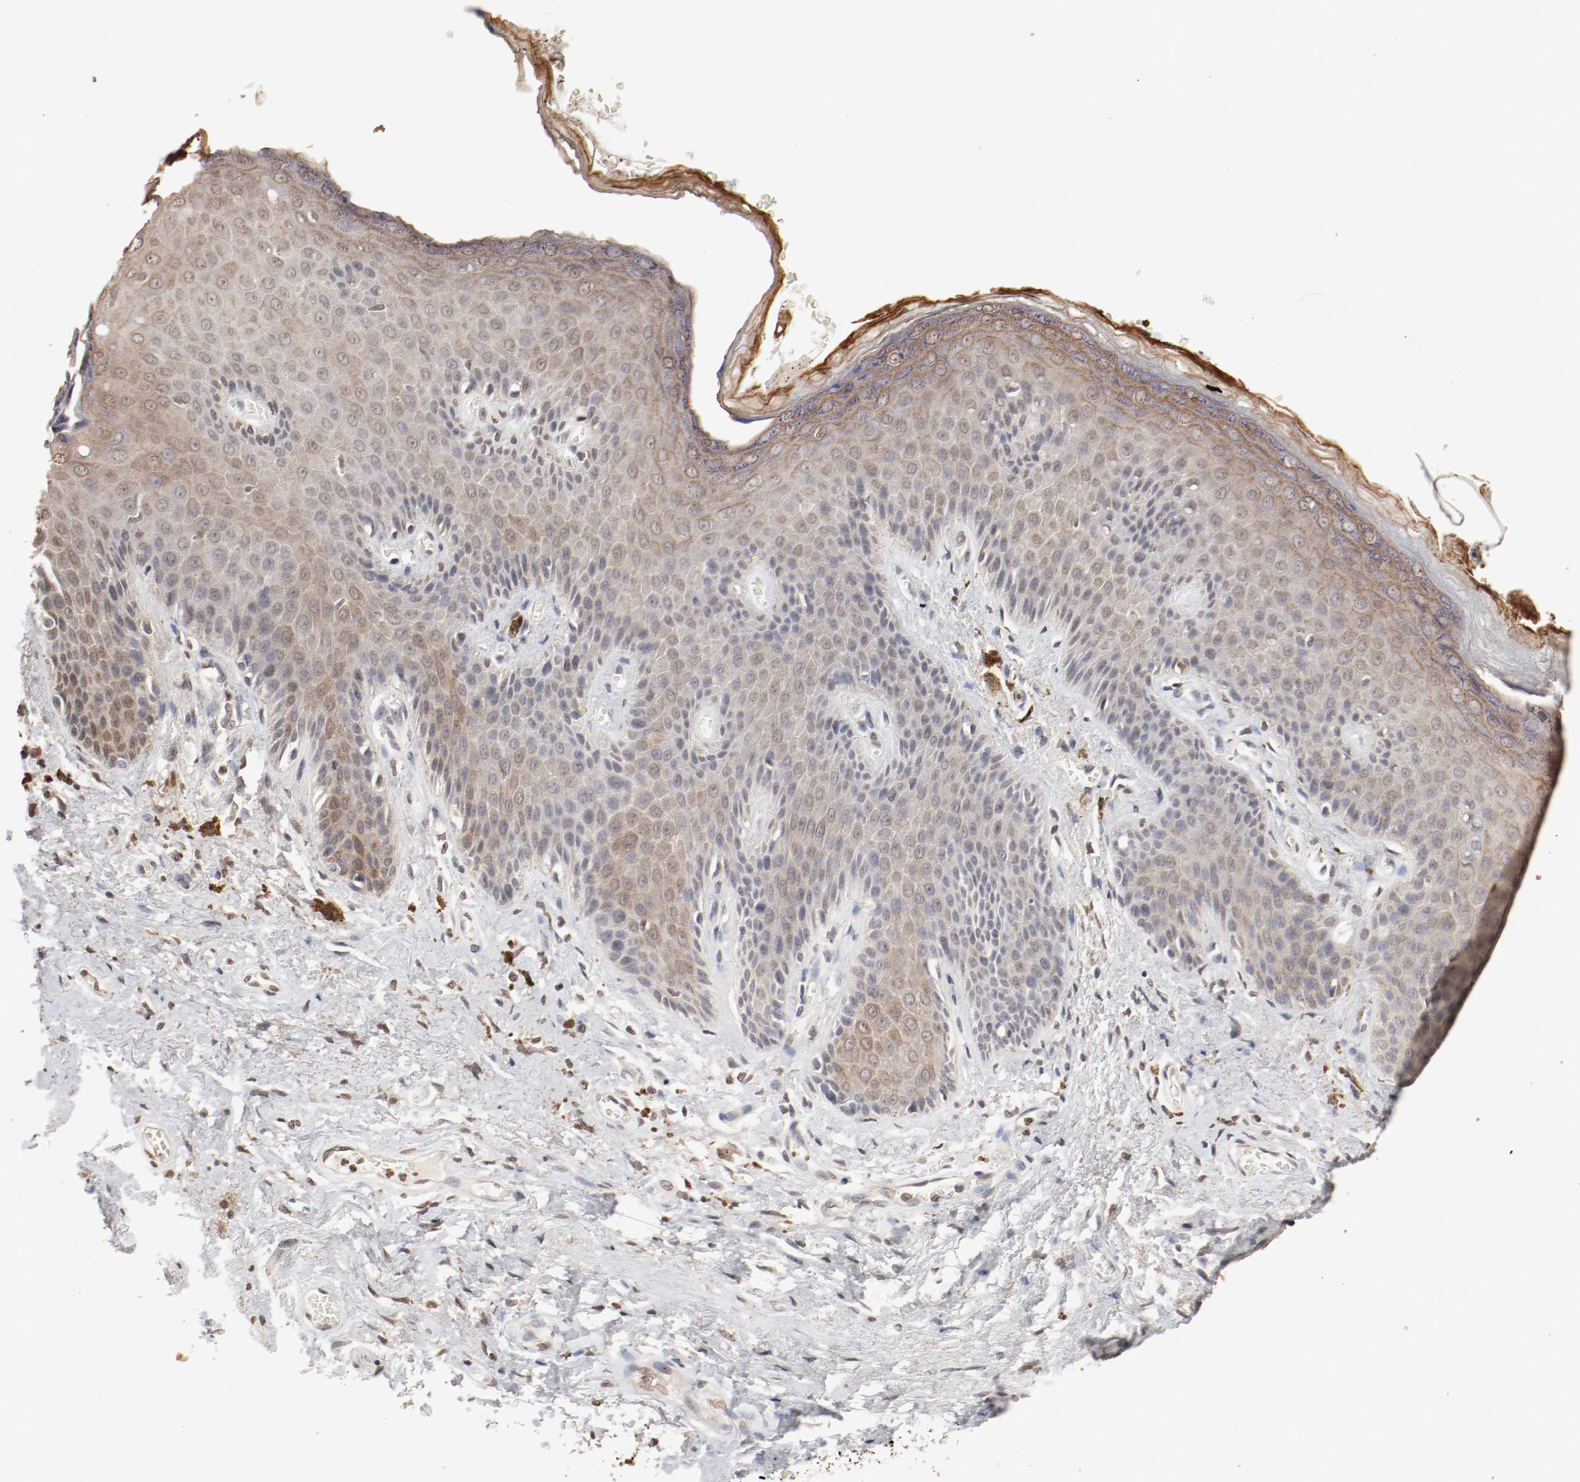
{"staining": {"intensity": "weak", "quantity": ">75%", "location": "cytoplasmic/membranous,nuclear"}, "tissue": "skin", "cell_type": "Epidermal cells", "image_type": "normal", "snomed": [{"axis": "morphology", "description": "Normal tissue, NOS"}, {"axis": "topography", "description": "Anal"}], "caption": "Benign skin was stained to show a protein in brown. There is low levels of weak cytoplasmic/membranous,nuclear expression in about >75% of epidermal cells. The staining is performed using DAB brown chromogen to label protein expression. The nuclei are counter-stained blue using hematoxylin.", "gene": "WASL", "patient": {"sex": "female", "age": 46}}